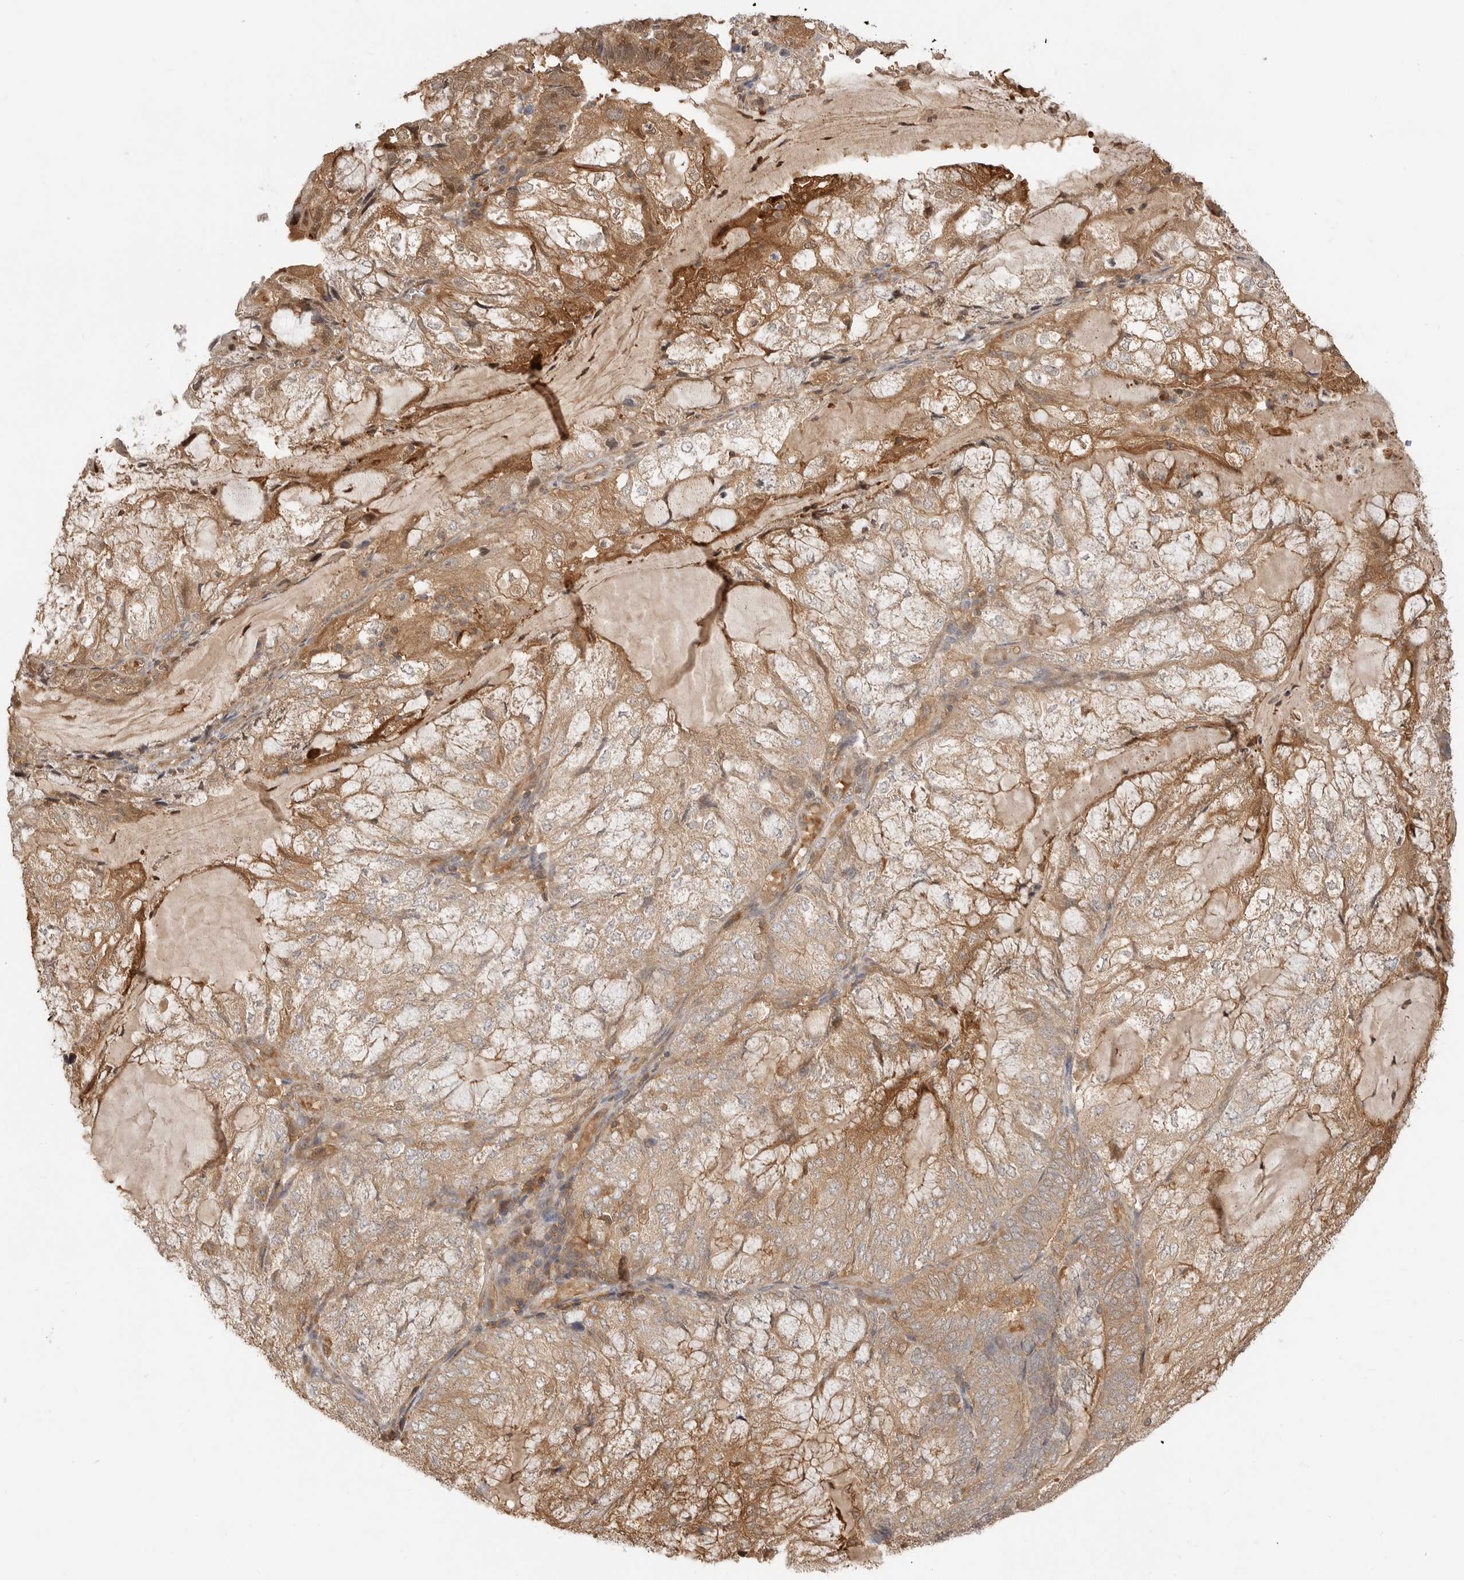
{"staining": {"intensity": "moderate", "quantity": ">75%", "location": "cytoplasmic/membranous"}, "tissue": "endometrial cancer", "cell_type": "Tumor cells", "image_type": "cancer", "snomed": [{"axis": "morphology", "description": "Adenocarcinoma, NOS"}, {"axis": "topography", "description": "Endometrium"}], "caption": "Endometrial cancer (adenocarcinoma) stained for a protein (brown) exhibits moderate cytoplasmic/membranous positive staining in approximately >75% of tumor cells.", "gene": "CLDN12", "patient": {"sex": "female", "age": 81}}